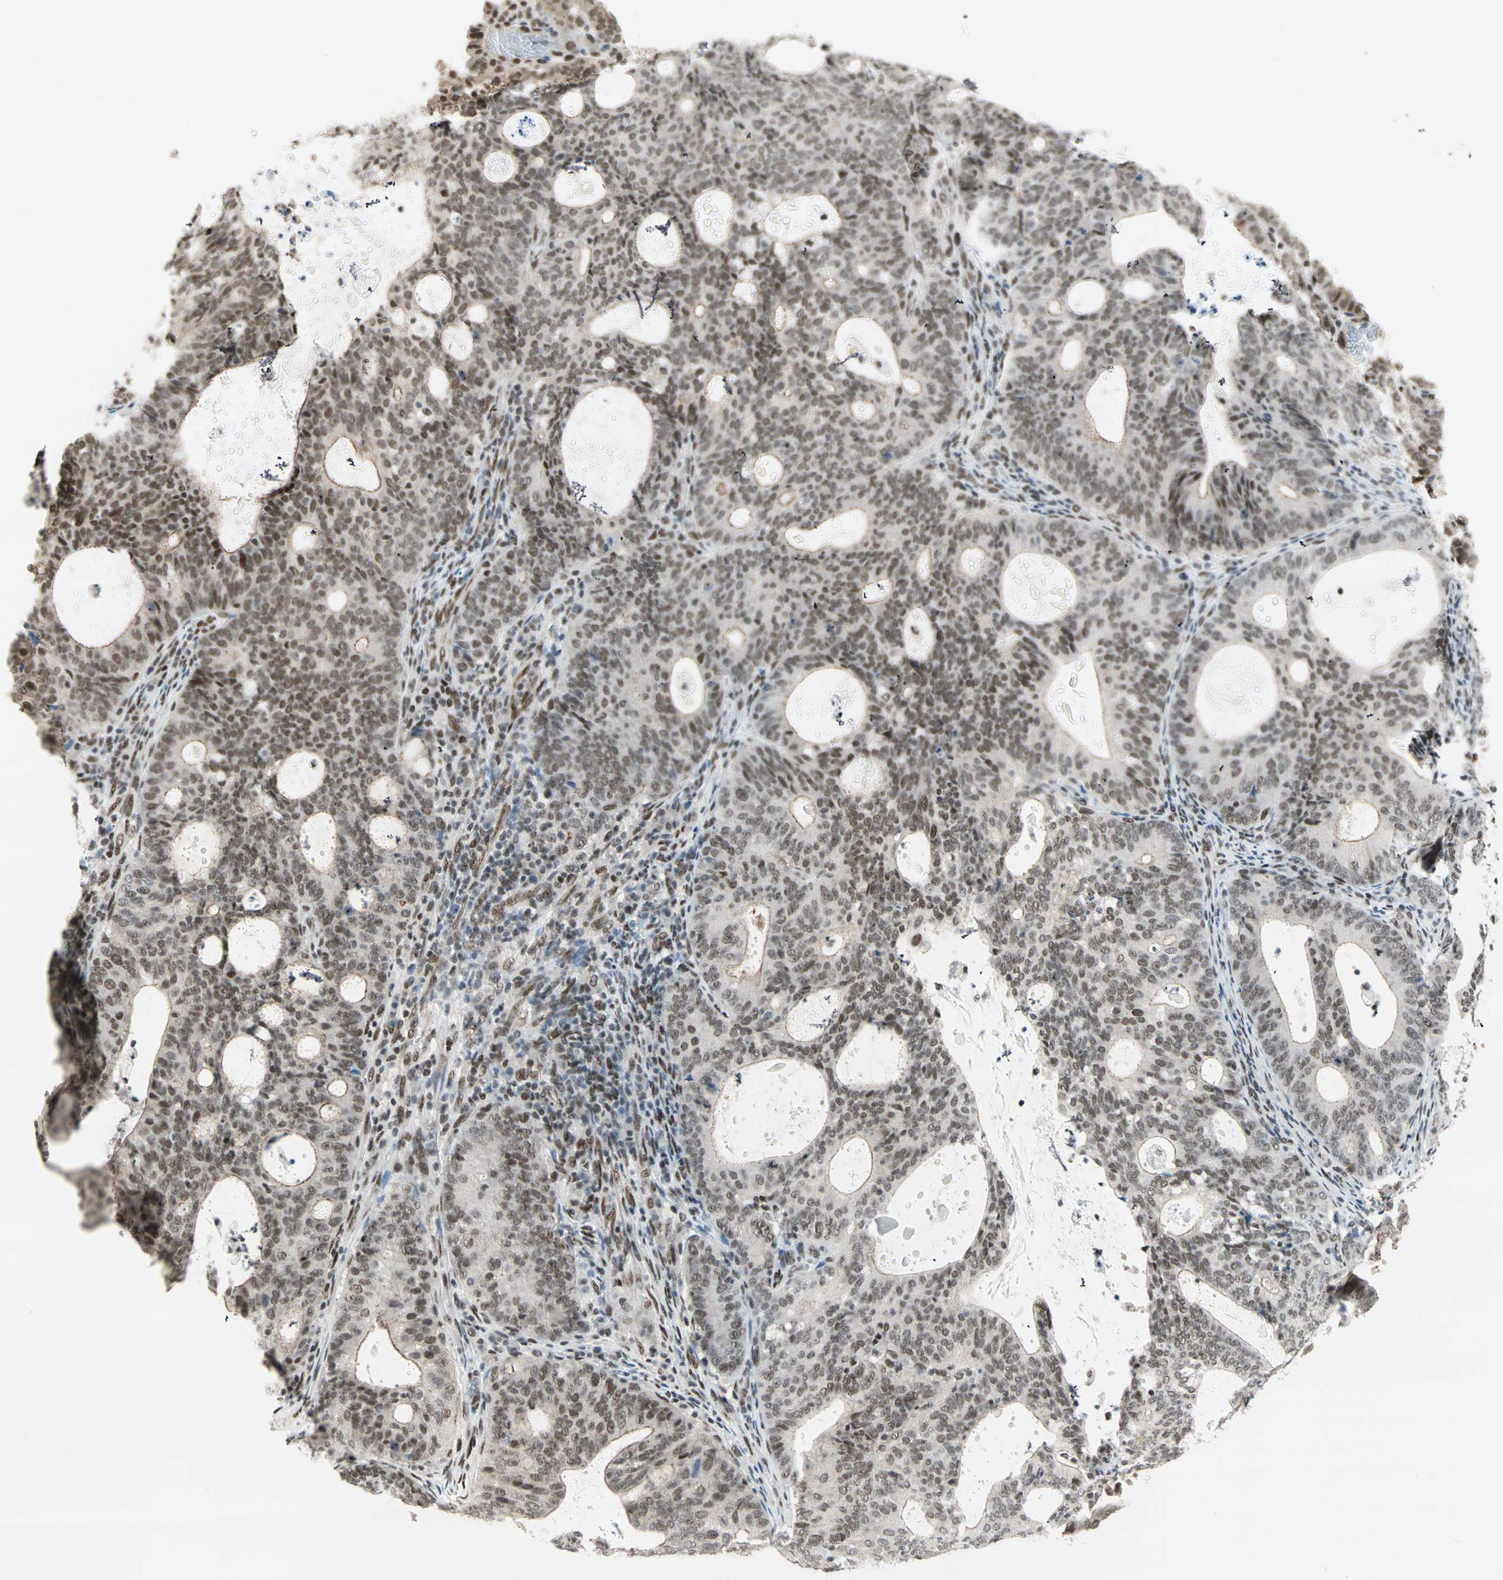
{"staining": {"intensity": "moderate", "quantity": ">75%", "location": "nuclear"}, "tissue": "endometrial cancer", "cell_type": "Tumor cells", "image_type": "cancer", "snomed": [{"axis": "morphology", "description": "Adenocarcinoma, NOS"}, {"axis": "topography", "description": "Uterus"}], "caption": "Human endometrial adenocarcinoma stained with a brown dye reveals moderate nuclear positive positivity in about >75% of tumor cells.", "gene": "BLM", "patient": {"sex": "female", "age": 83}}